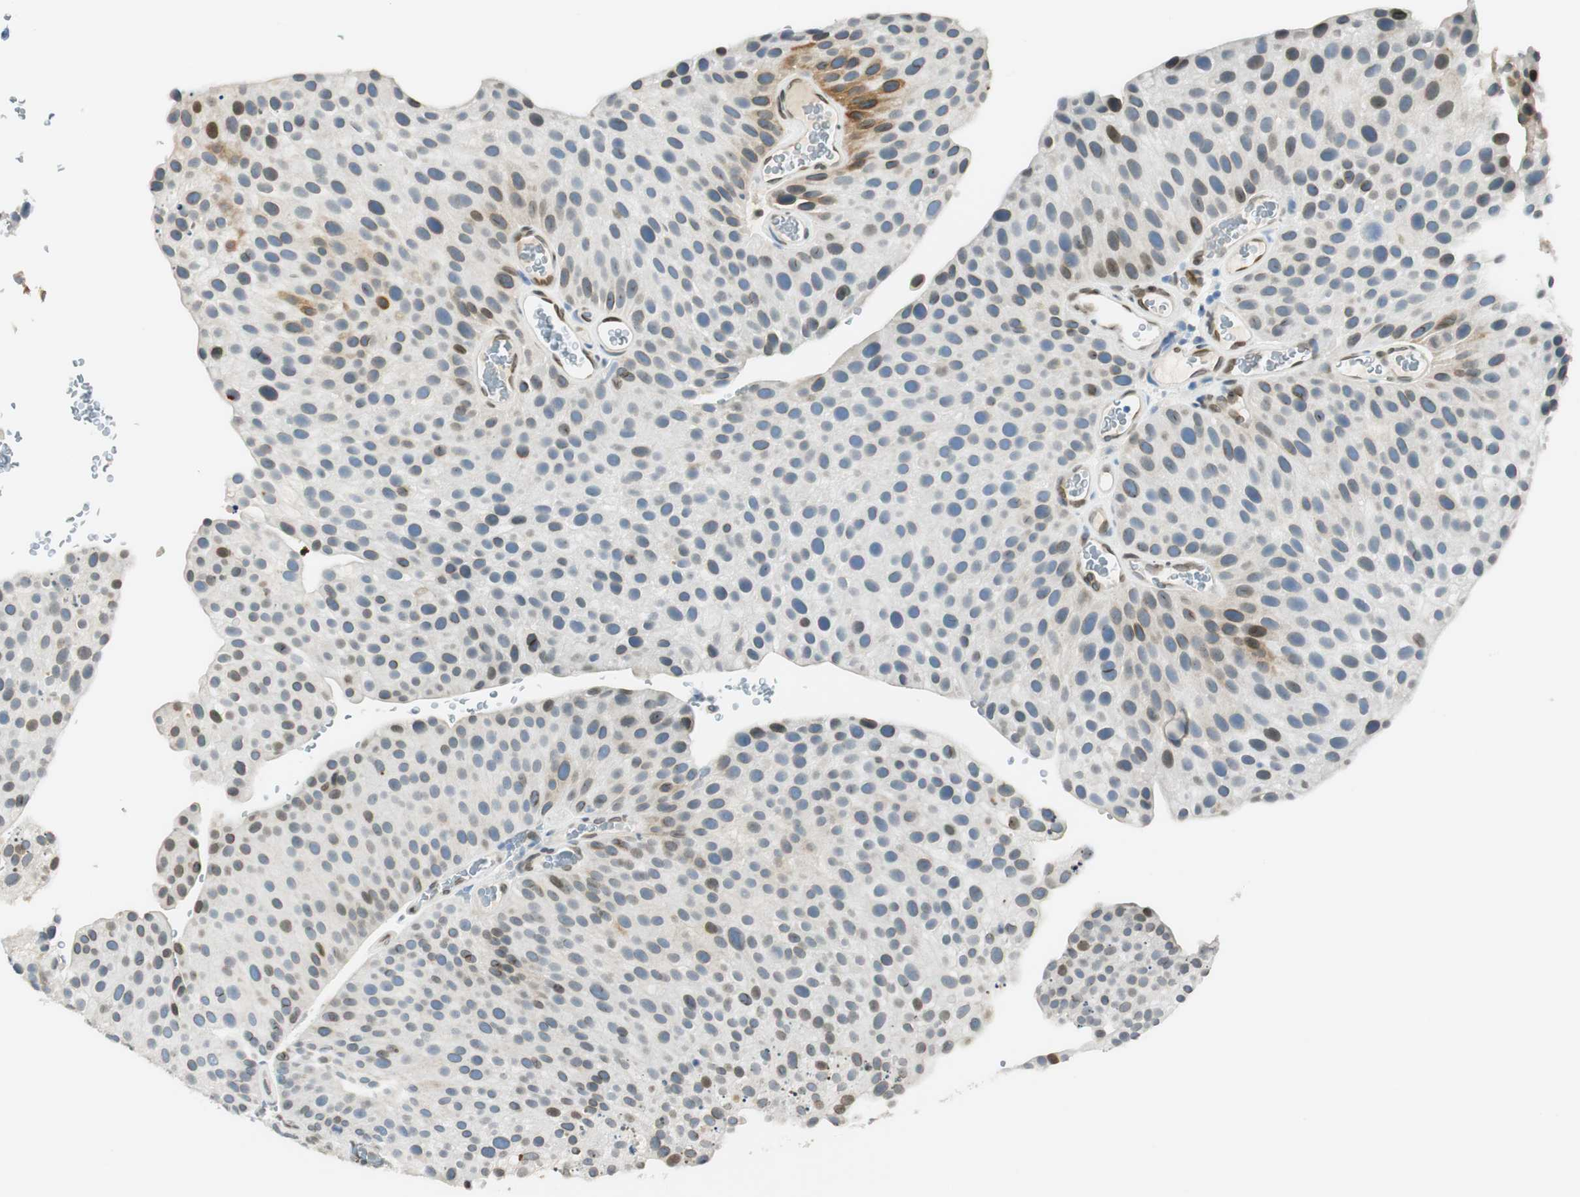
{"staining": {"intensity": "moderate", "quantity": "<25%", "location": "nuclear"}, "tissue": "urothelial cancer", "cell_type": "Tumor cells", "image_type": "cancer", "snomed": [{"axis": "morphology", "description": "Urothelial carcinoma, Low grade"}, {"axis": "topography", "description": "Smooth muscle"}, {"axis": "topography", "description": "Urinary bladder"}], "caption": "Tumor cells reveal low levels of moderate nuclear staining in about <25% of cells in human urothelial carcinoma (low-grade). (brown staining indicates protein expression, while blue staining denotes nuclei).", "gene": "TMEM260", "patient": {"sex": "male", "age": 60}}